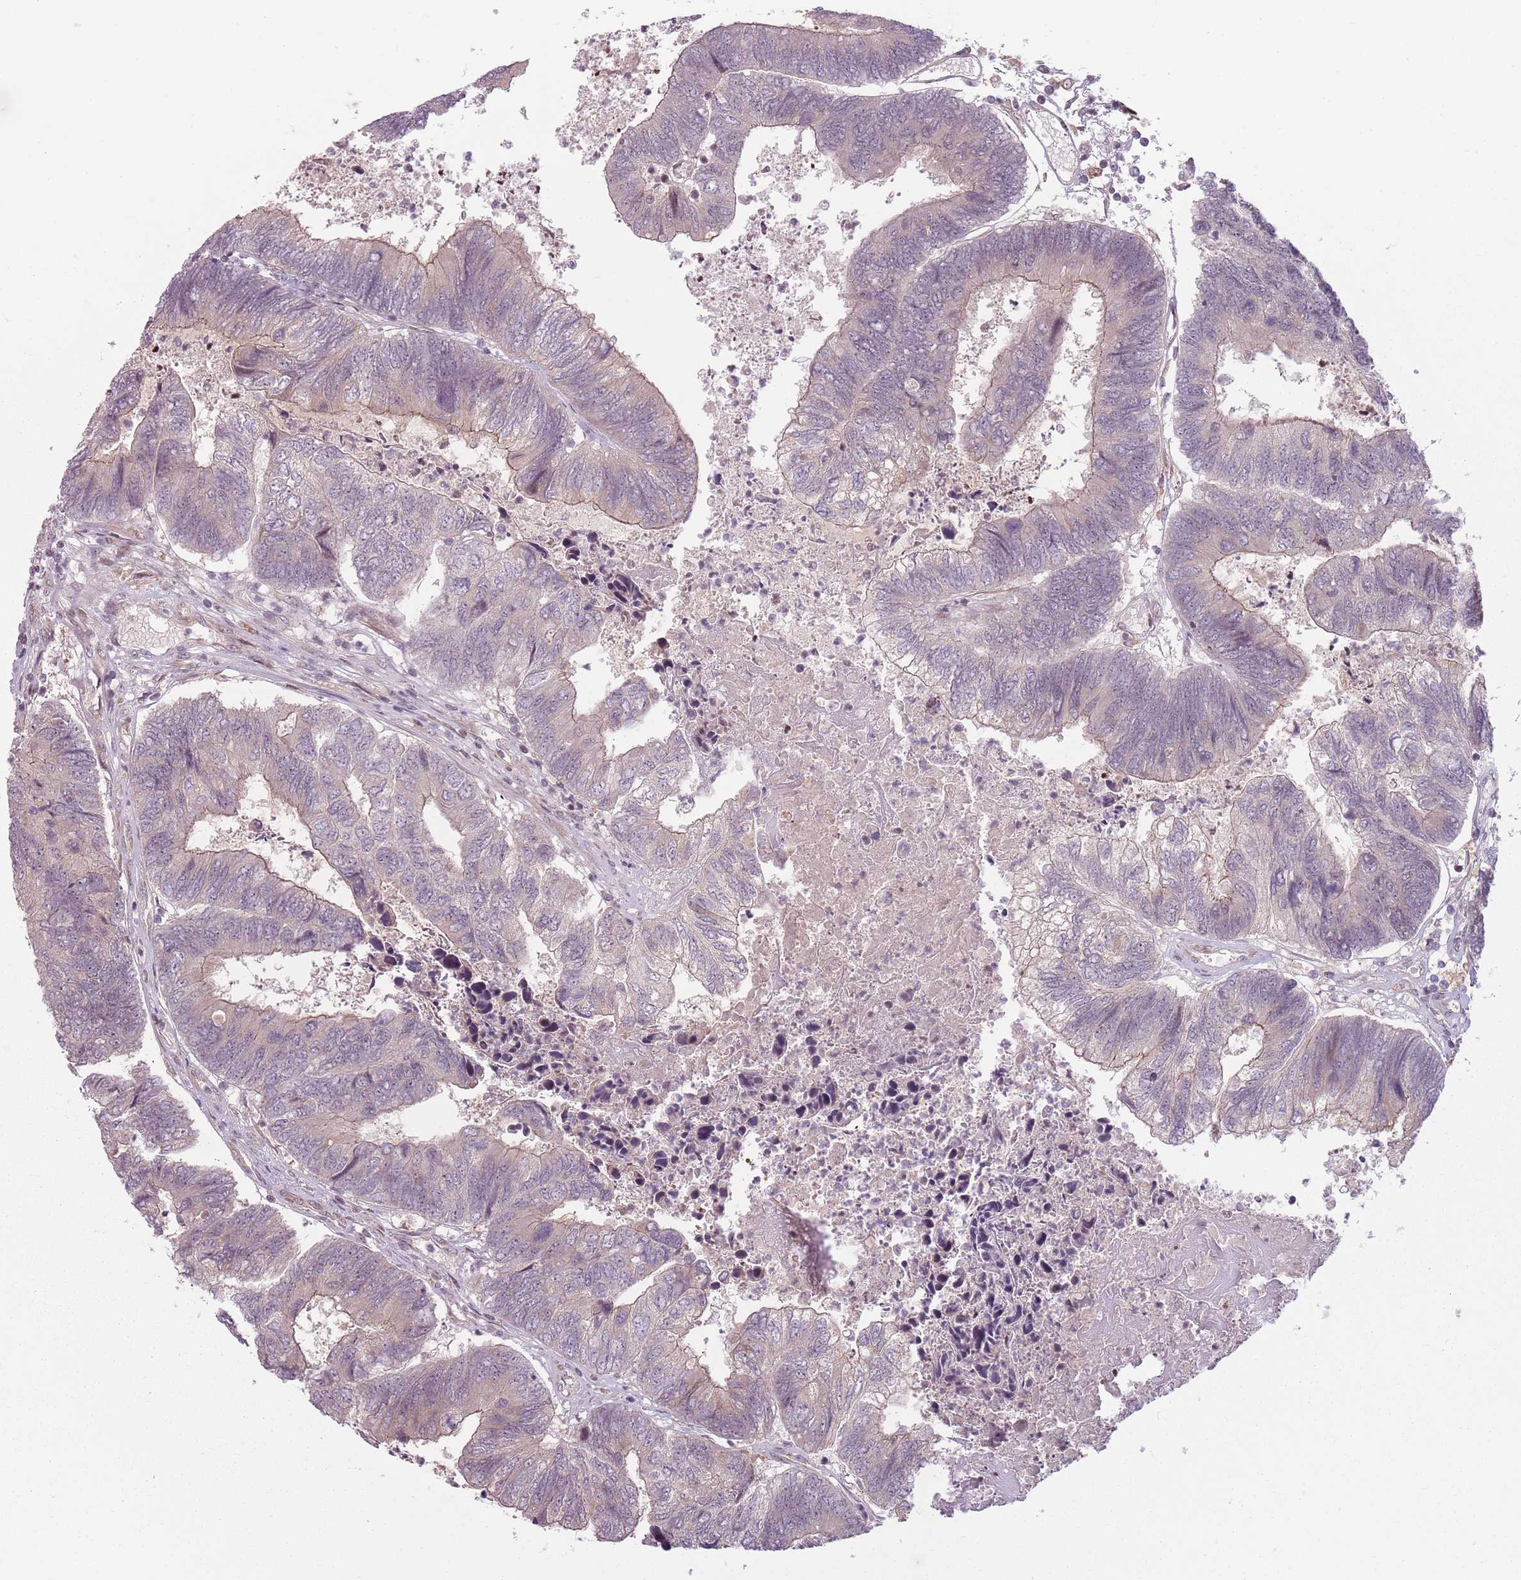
{"staining": {"intensity": "weak", "quantity": "25%-75%", "location": "cytoplasmic/membranous"}, "tissue": "colorectal cancer", "cell_type": "Tumor cells", "image_type": "cancer", "snomed": [{"axis": "morphology", "description": "Adenocarcinoma, NOS"}, {"axis": "topography", "description": "Colon"}], "caption": "Immunohistochemical staining of colorectal cancer (adenocarcinoma) displays low levels of weak cytoplasmic/membranous expression in approximately 25%-75% of tumor cells.", "gene": "ADGRG1", "patient": {"sex": "female", "age": 67}}